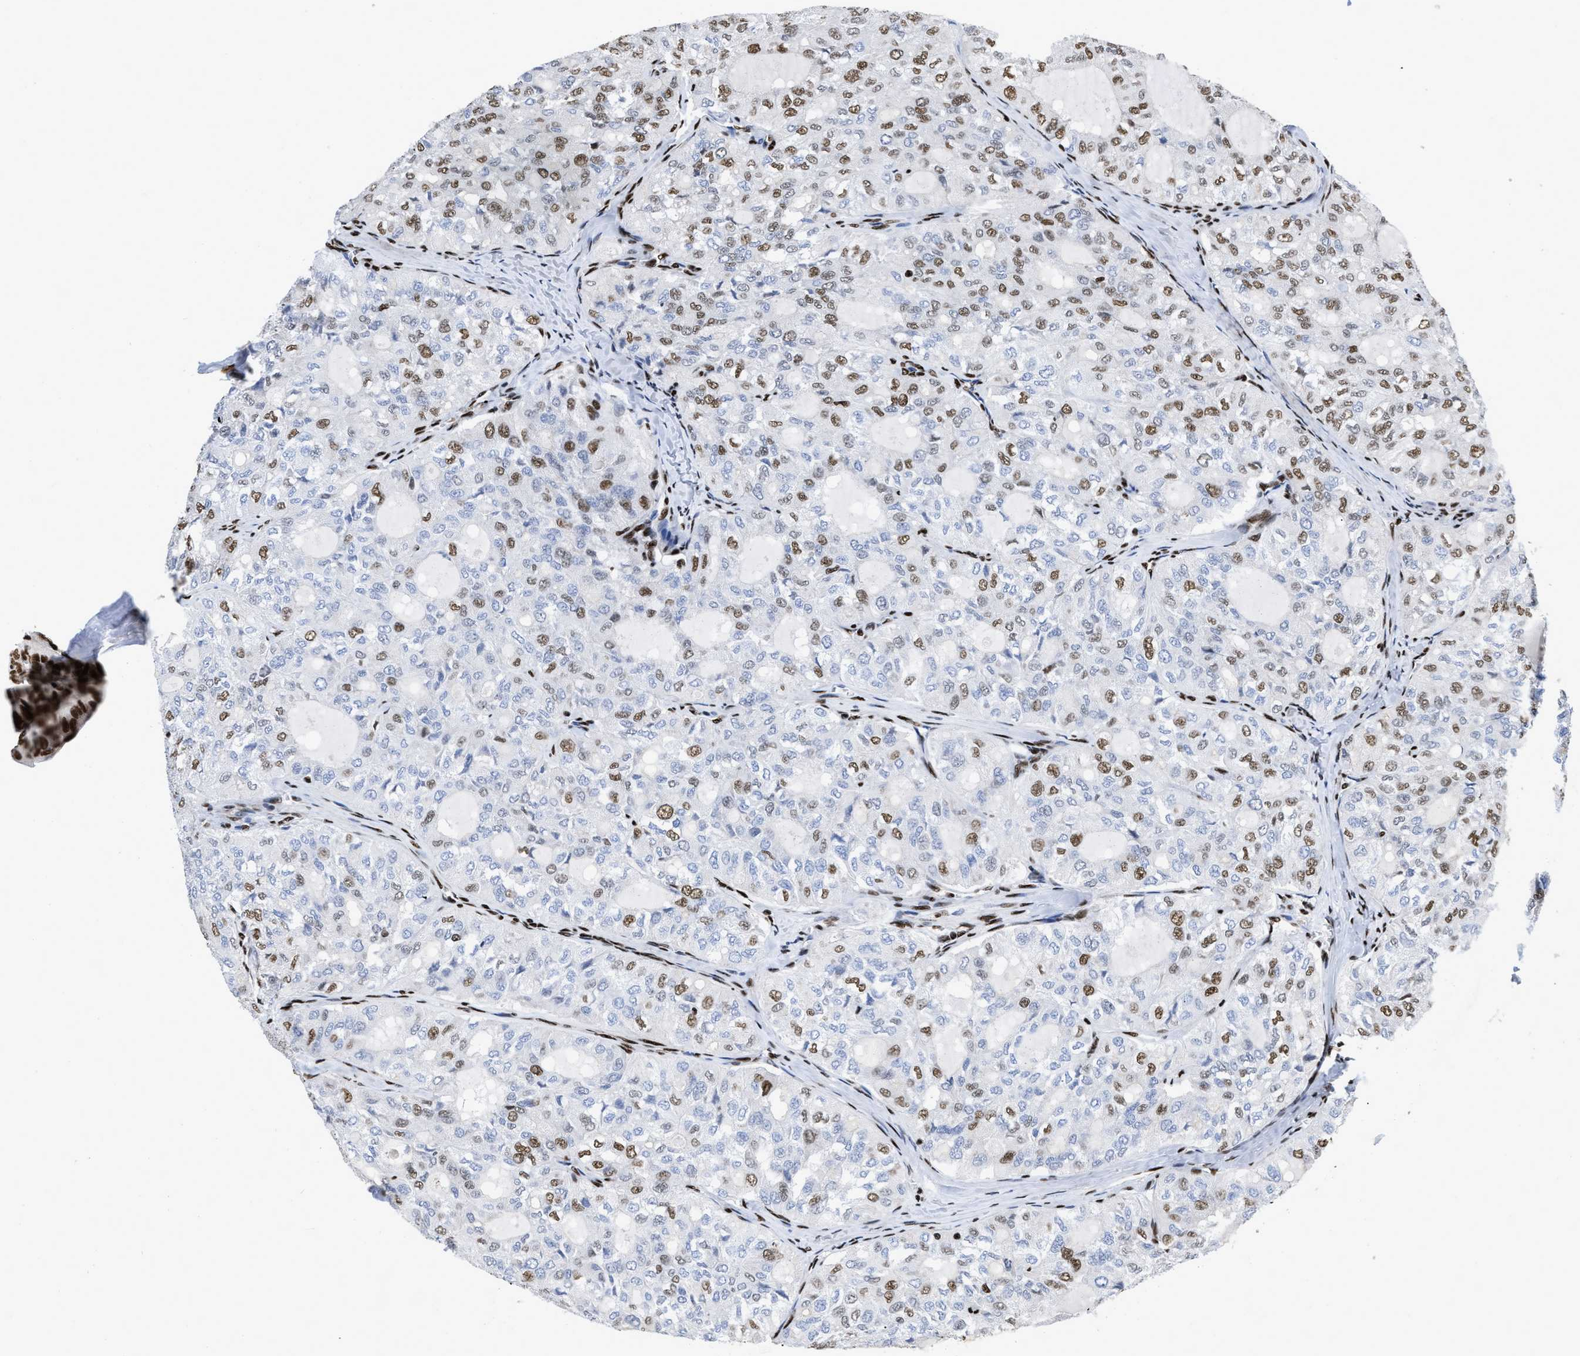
{"staining": {"intensity": "moderate", "quantity": "25%-75%", "location": "nuclear"}, "tissue": "thyroid cancer", "cell_type": "Tumor cells", "image_type": "cancer", "snomed": [{"axis": "morphology", "description": "Follicular adenoma carcinoma, NOS"}, {"axis": "topography", "description": "Thyroid gland"}], "caption": "Immunohistochemistry (DAB) staining of follicular adenoma carcinoma (thyroid) exhibits moderate nuclear protein expression in about 25%-75% of tumor cells.", "gene": "CREB1", "patient": {"sex": "male", "age": 75}}